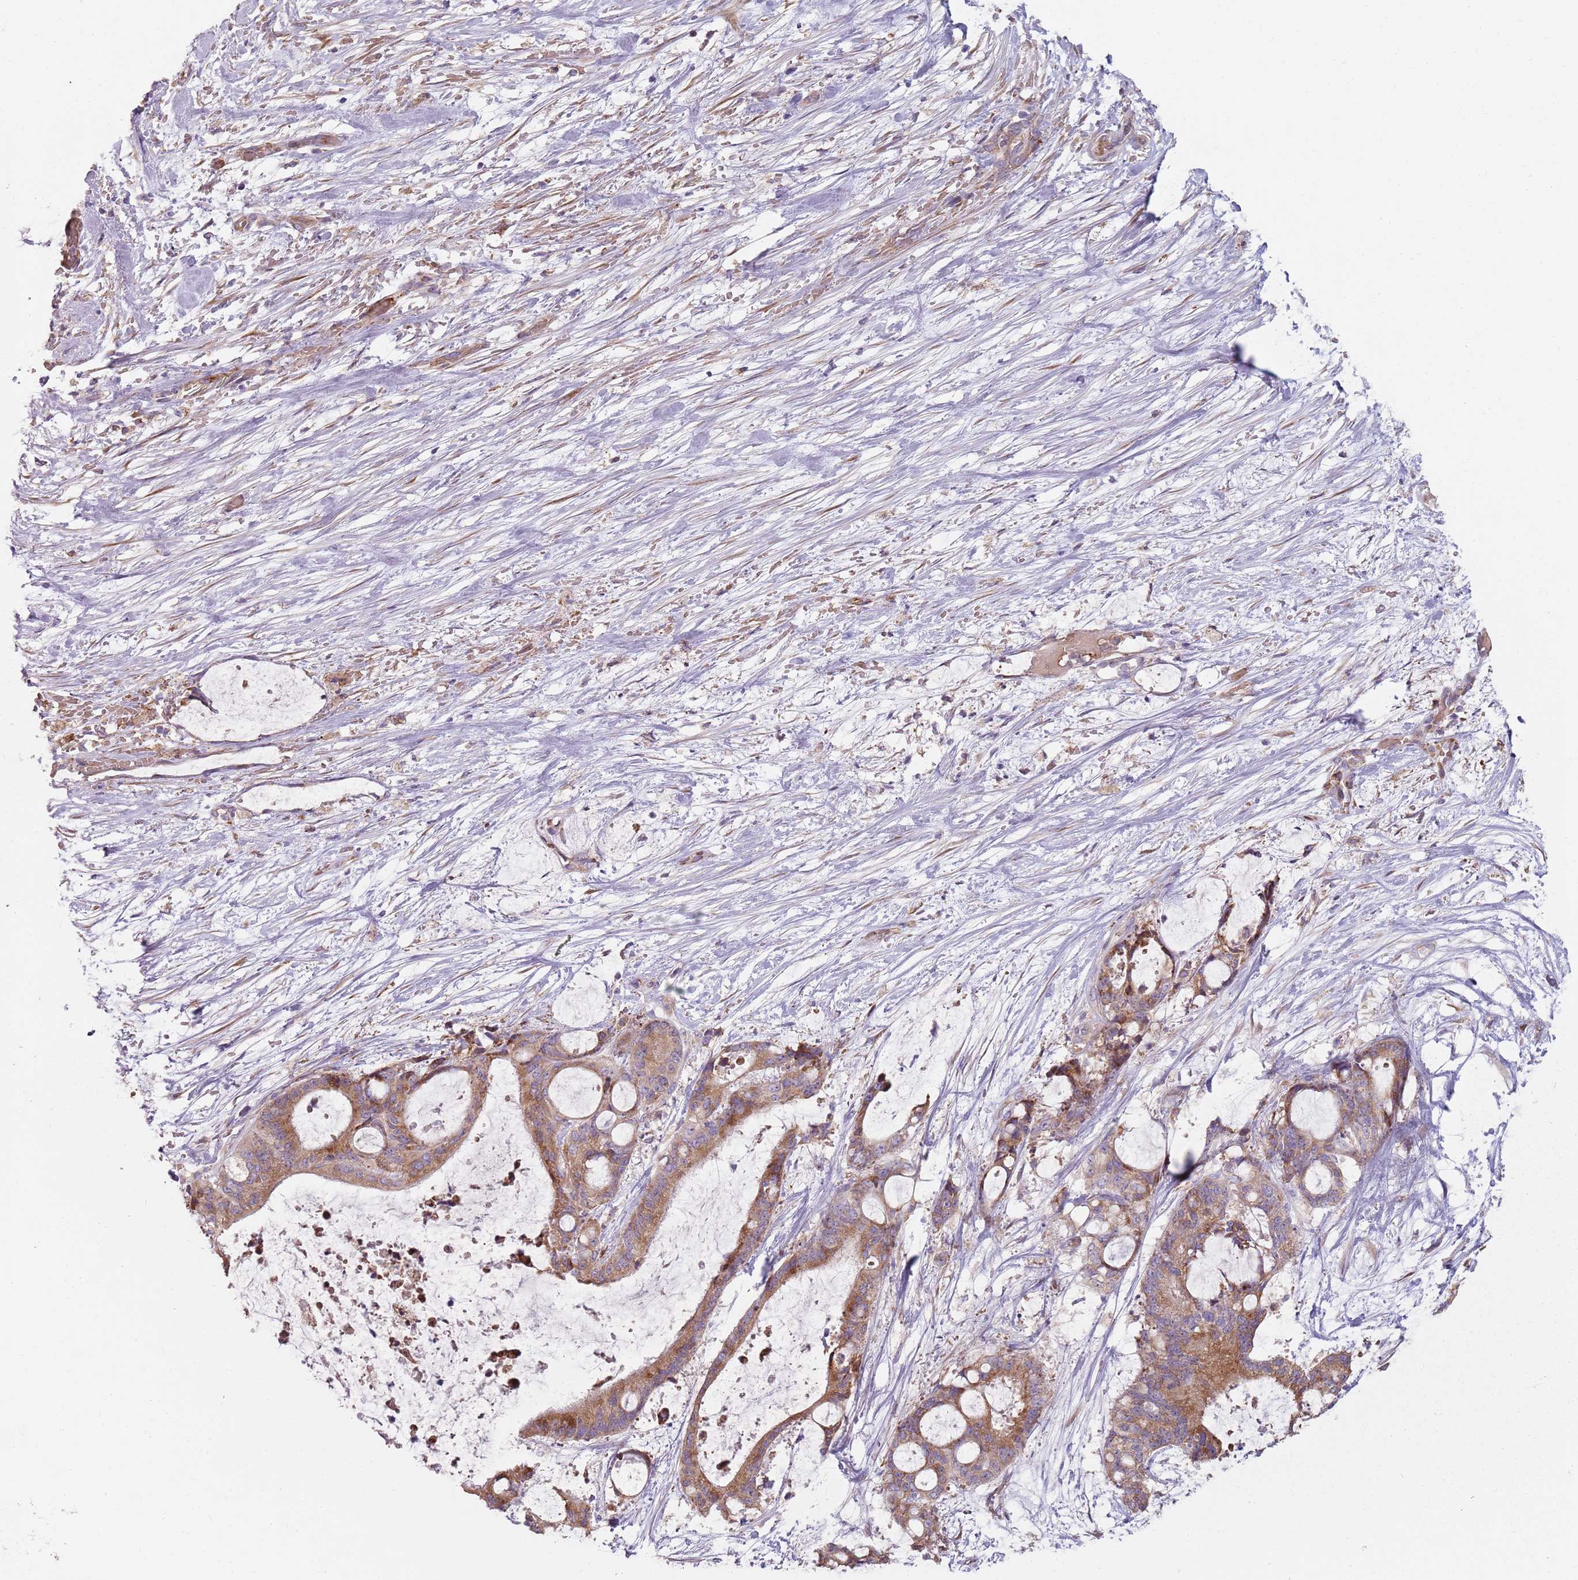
{"staining": {"intensity": "moderate", "quantity": ">75%", "location": "cytoplasmic/membranous"}, "tissue": "liver cancer", "cell_type": "Tumor cells", "image_type": "cancer", "snomed": [{"axis": "morphology", "description": "Normal tissue, NOS"}, {"axis": "morphology", "description": "Cholangiocarcinoma"}, {"axis": "topography", "description": "Liver"}, {"axis": "topography", "description": "Peripheral nerve tissue"}], "caption": "A photomicrograph of human liver cancer stained for a protein shows moderate cytoplasmic/membranous brown staining in tumor cells.", "gene": "SPATA2", "patient": {"sex": "female", "age": 73}}